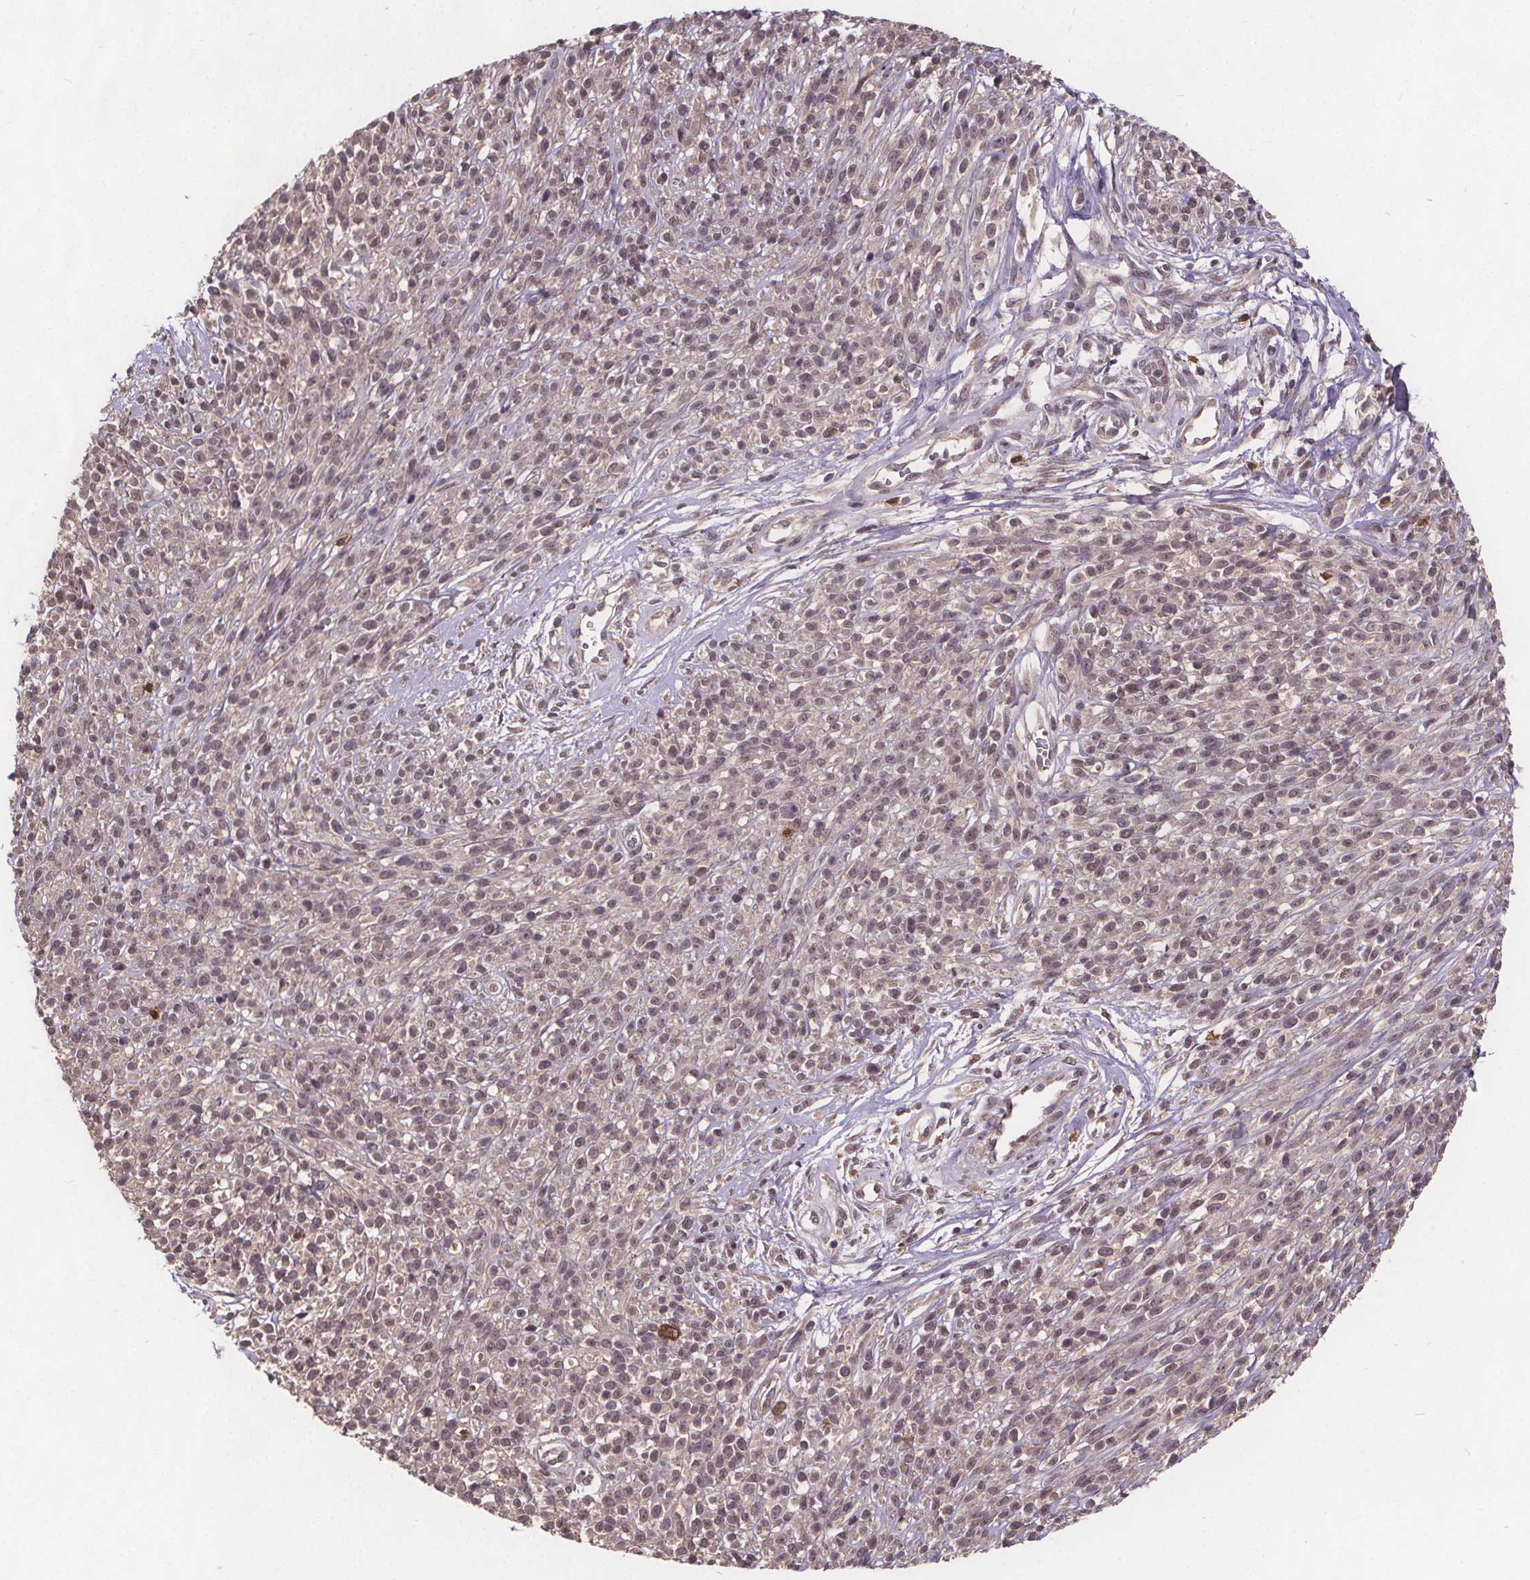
{"staining": {"intensity": "weak", "quantity": "<25%", "location": "nuclear"}, "tissue": "melanoma", "cell_type": "Tumor cells", "image_type": "cancer", "snomed": [{"axis": "morphology", "description": "Malignant melanoma, NOS"}, {"axis": "topography", "description": "Skin"}, {"axis": "topography", "description": "Skin of trunk"}], "caption": "Immunohistochemistry histopathology image of neoplastic tissue: human melanoma stained with DAB shows no significant protein expression in tumor cells.", "gene": "USP9X", "patient": {"sex": "male", "age": 74}}